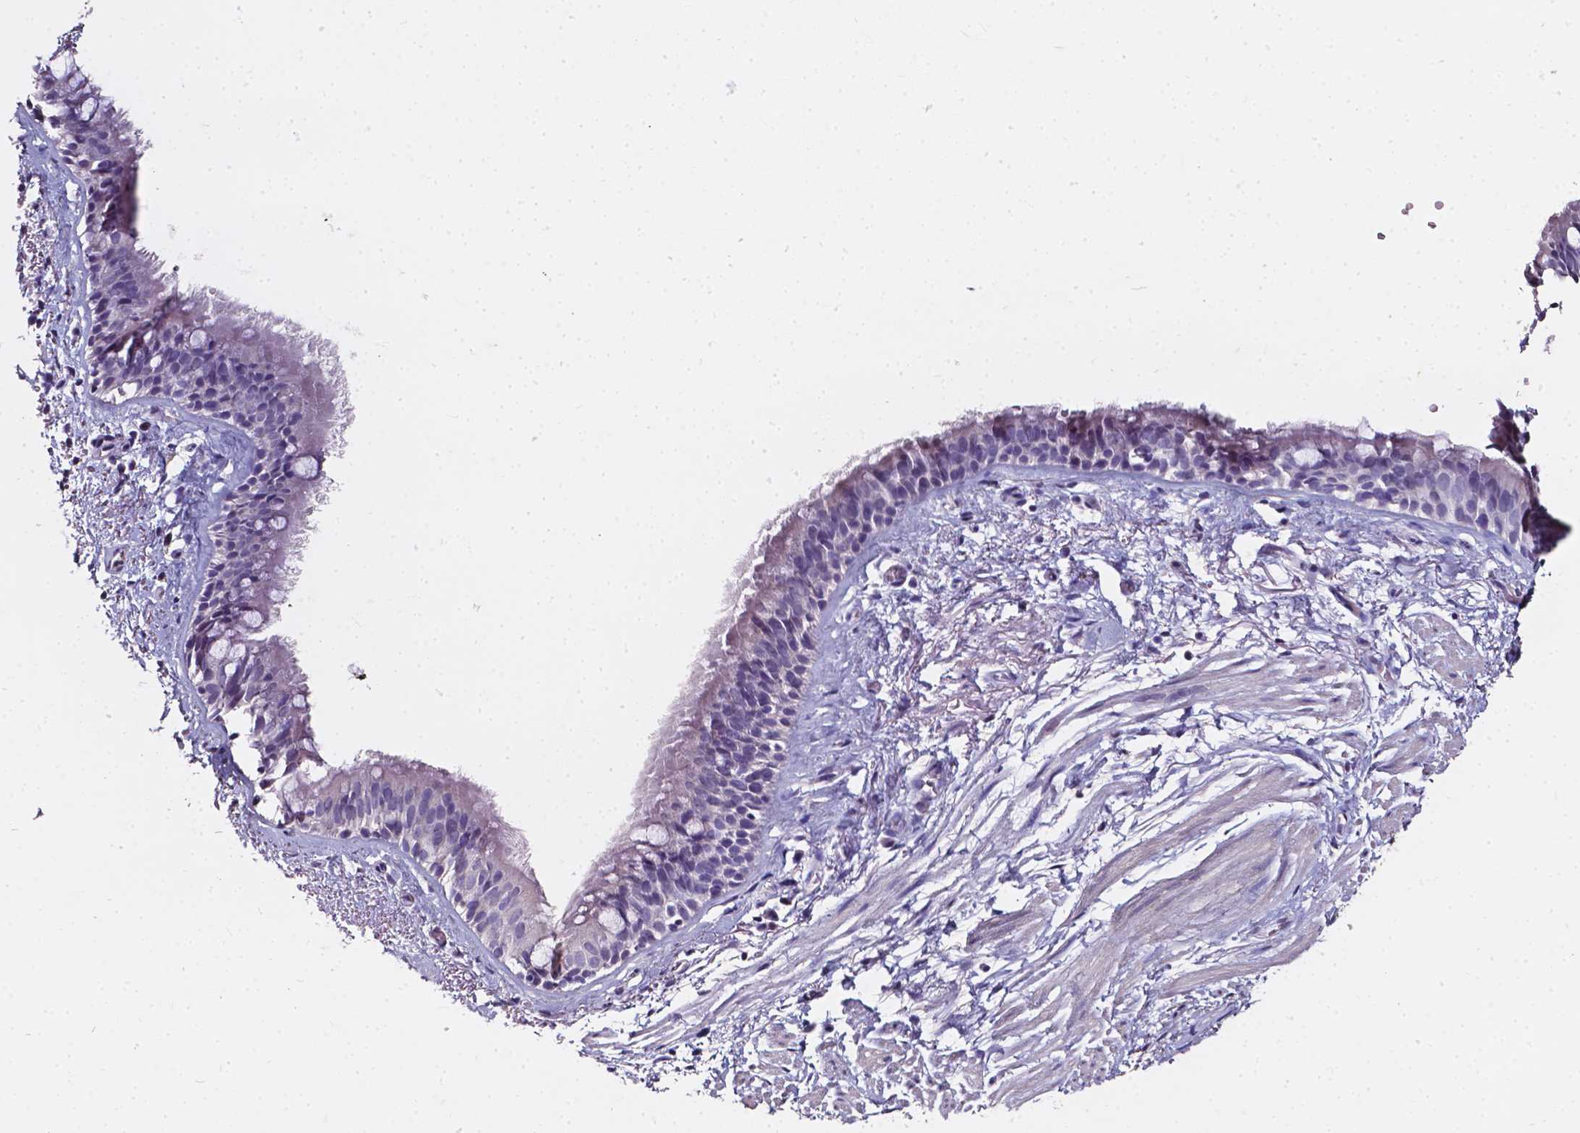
{"staining": {"intensity": "negative", "quantity": "none", "location": "none"}, "tissue": "bronchus", "cell_type": "Respiratory epithelial cells", "image_type": "normal", "snomed": [{"axis": "morphology", "description": "Normal tissue, NOS"}, {"axis": "topography", "description": "Cartilage tissue"}, {"axis": "topography", "description": "Bronchus"}], "caption": "This is an IHC image of unremarkable bronchus. There is no expression in respiratory epithelial cells.", "gene": "AKR1B10", "patient": {"sex": "male", "age": 58}}